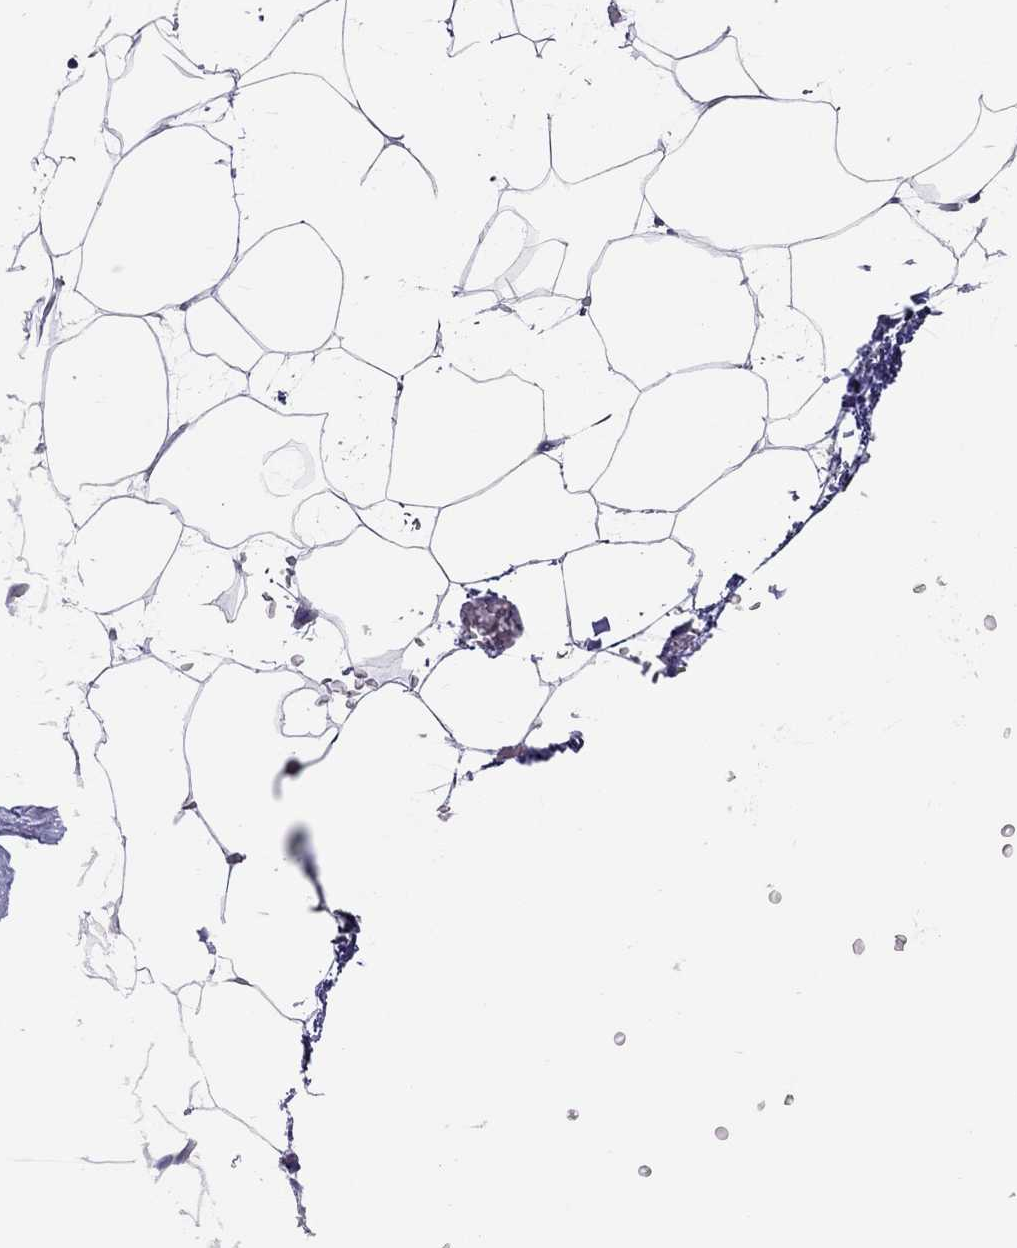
{"staining": {"intensity": "negative", "quantity": "none", "location": "none"}, "tissue": "adipose tissue", "cell_type": "Adipocytes", "image_type": "normal", "snomed": [{"axis": "morphology", "description": "Normal tissue, NOS"}, {"axis": "topography", "description": "Adipose tissue"}], "caption": "Protein analysis of unremarkable adipose tissue reveals no significant expression in adipocytes. (Stains: DAB (3,3'-diaminobenzidine) immunohistochemistry with hematoxylin counter stain, Microscopy: brightfield microscopy at high magnification).", "gene": "ENSG00000288637", "patient": {"sex": "male", "age": 57}}